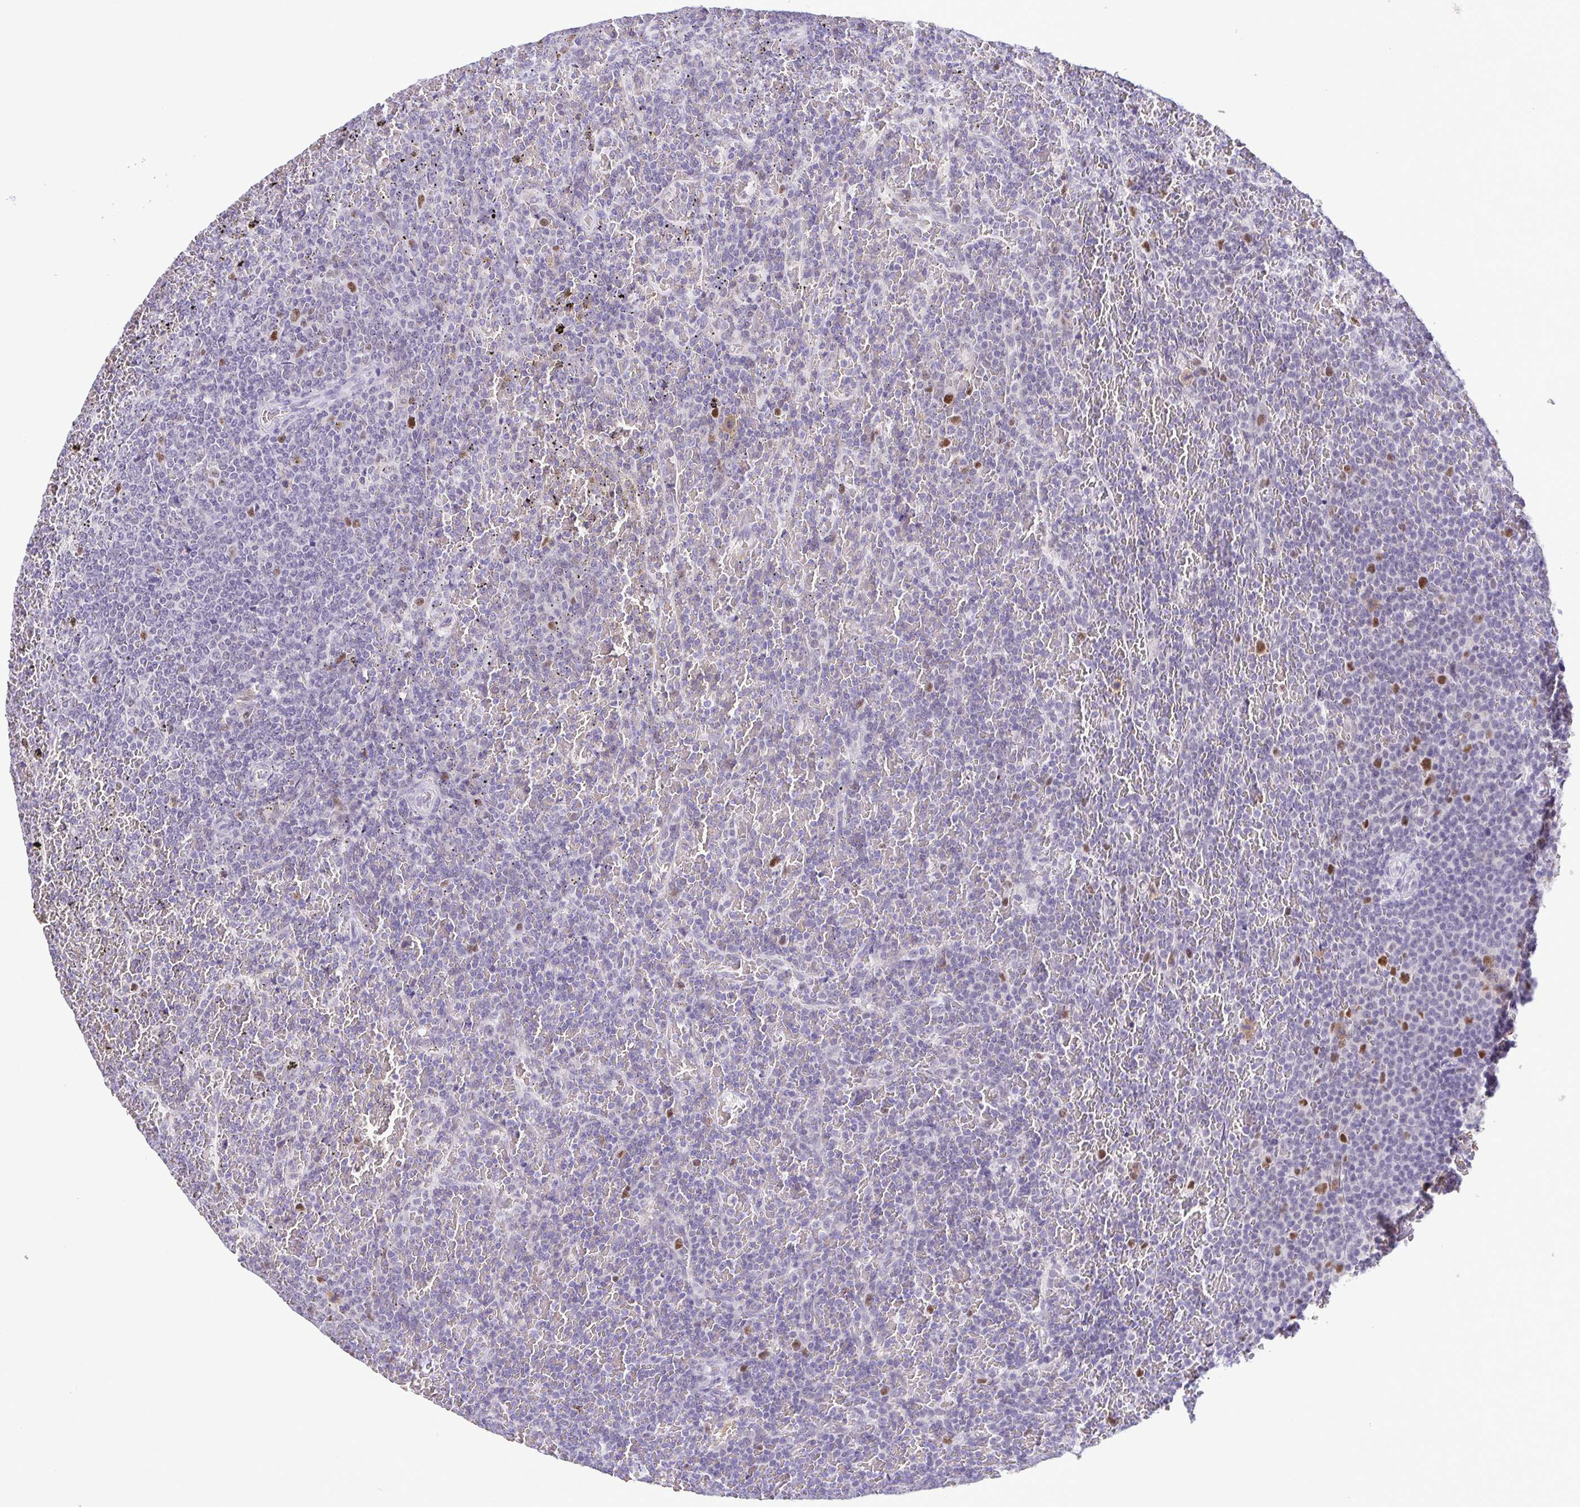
{"staining": {"intensity": "negative", "quantity": "none", "location": "none"}, "tissue": "lymphoma", "cell_type": "Tumor cells", "image_type": "cancer", "snomed": [{"axis": "morphology", "description": "Malignant lymphoma, non-Hodgkin's type, Low grade"}, {"axis": "topography", "description": "Spleen"}], "caption": "Low-grade malignant lymphoma, non-Hodgkin's type stained for a protein using immunohistochemistry (IHC) demonstrates no expression tumor cells.", "gene": "TIPIN", "patient": {"sex": "female", "age": 77}}